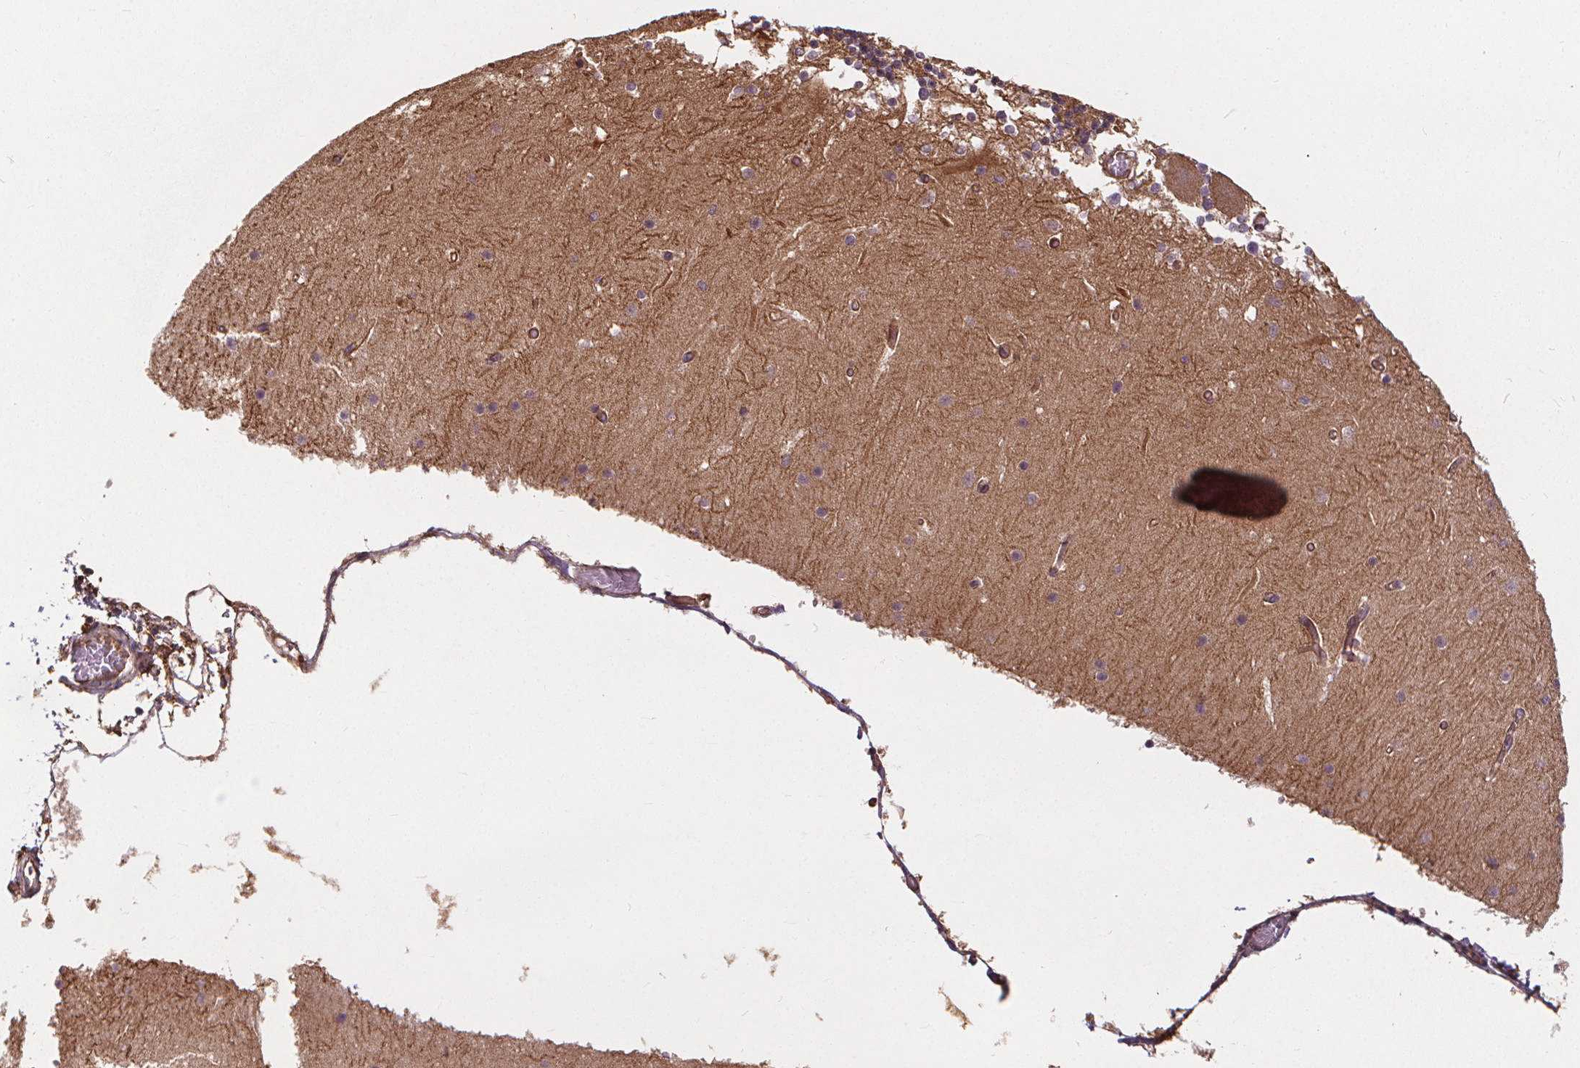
{"staining": {"intensity": "moderate", "quantity": ">75%", "location": "cytoplasmic/membranous"}, "tissue": "cerebellum", "cell_type": "Cells in granular layer", "image_type": "normal", "snomed": [{"axis": "morphology", "description": "Normal tissue, NOS"}, {"axis": "topography", "description": "Cerebellum"}], "caption": "Moderate cytoplasmic/membranous protein staining is seen in about >75% of cells in granular layer in cerebellum. Immunohistochemistry stains the protein in brown and the nuclei are stained blue.", "gene": "CLINT1", "patient": {"sex": "female", "age": 28}}